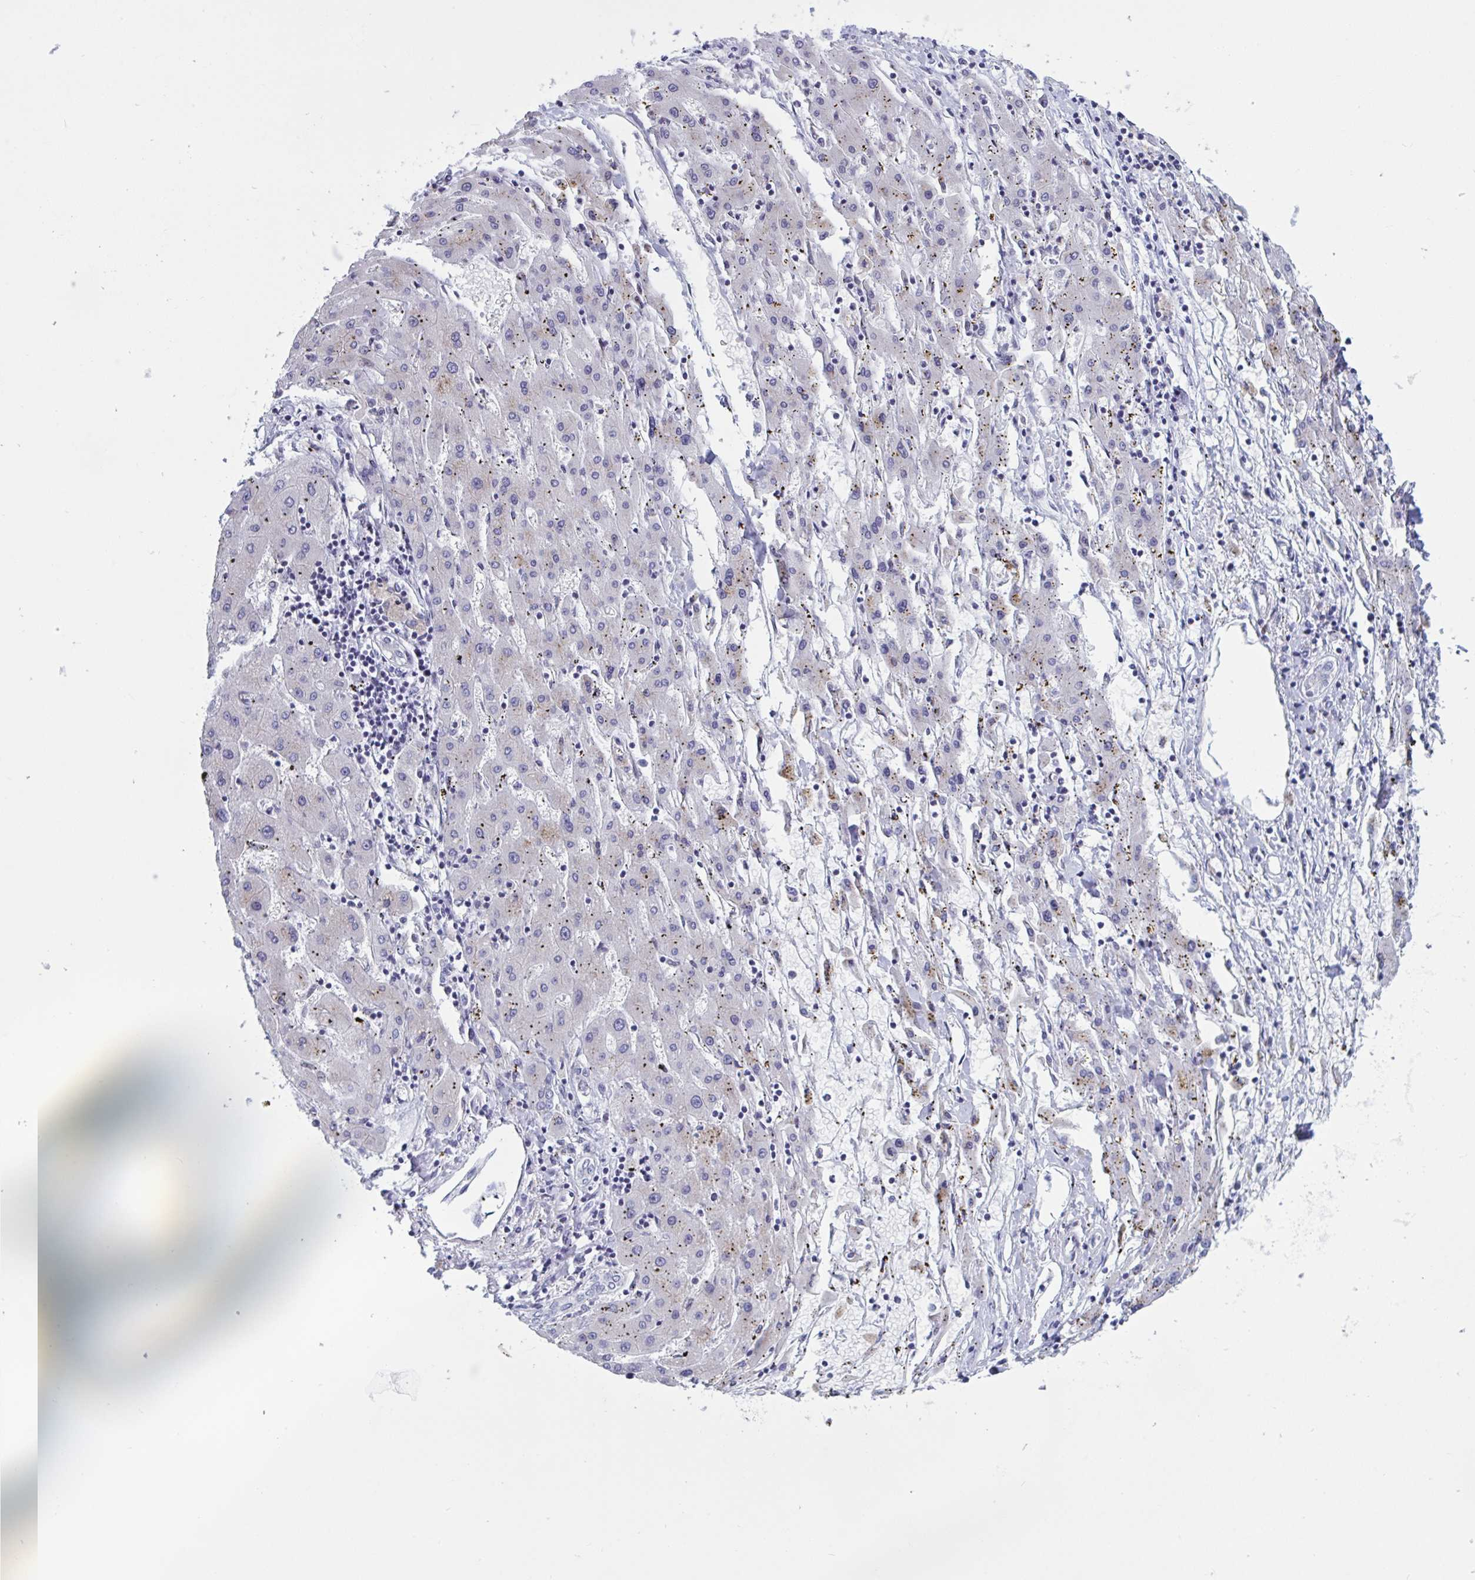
{"staining": {"intensity": "negative", "quantity": "none", "location": "none"}, "tissue": "liver cancer", "cell_type": "Tumor cells", "image_type": "cancer", "snomed": [{"axis": "morphology", "description": "Carcinoma, Hepatocellular, NOS"}, {"axis": "topography", "description": "Liver"}], "caption": "Immunohistochemistry histopathology image of neoplastic tissue: hepatocellular carcinoma (liver) stained with DAB displays no significant protein positivity in tumor cells.", "gene": "TCEAL8", "patient": {"sex": "male", "age": 72}}